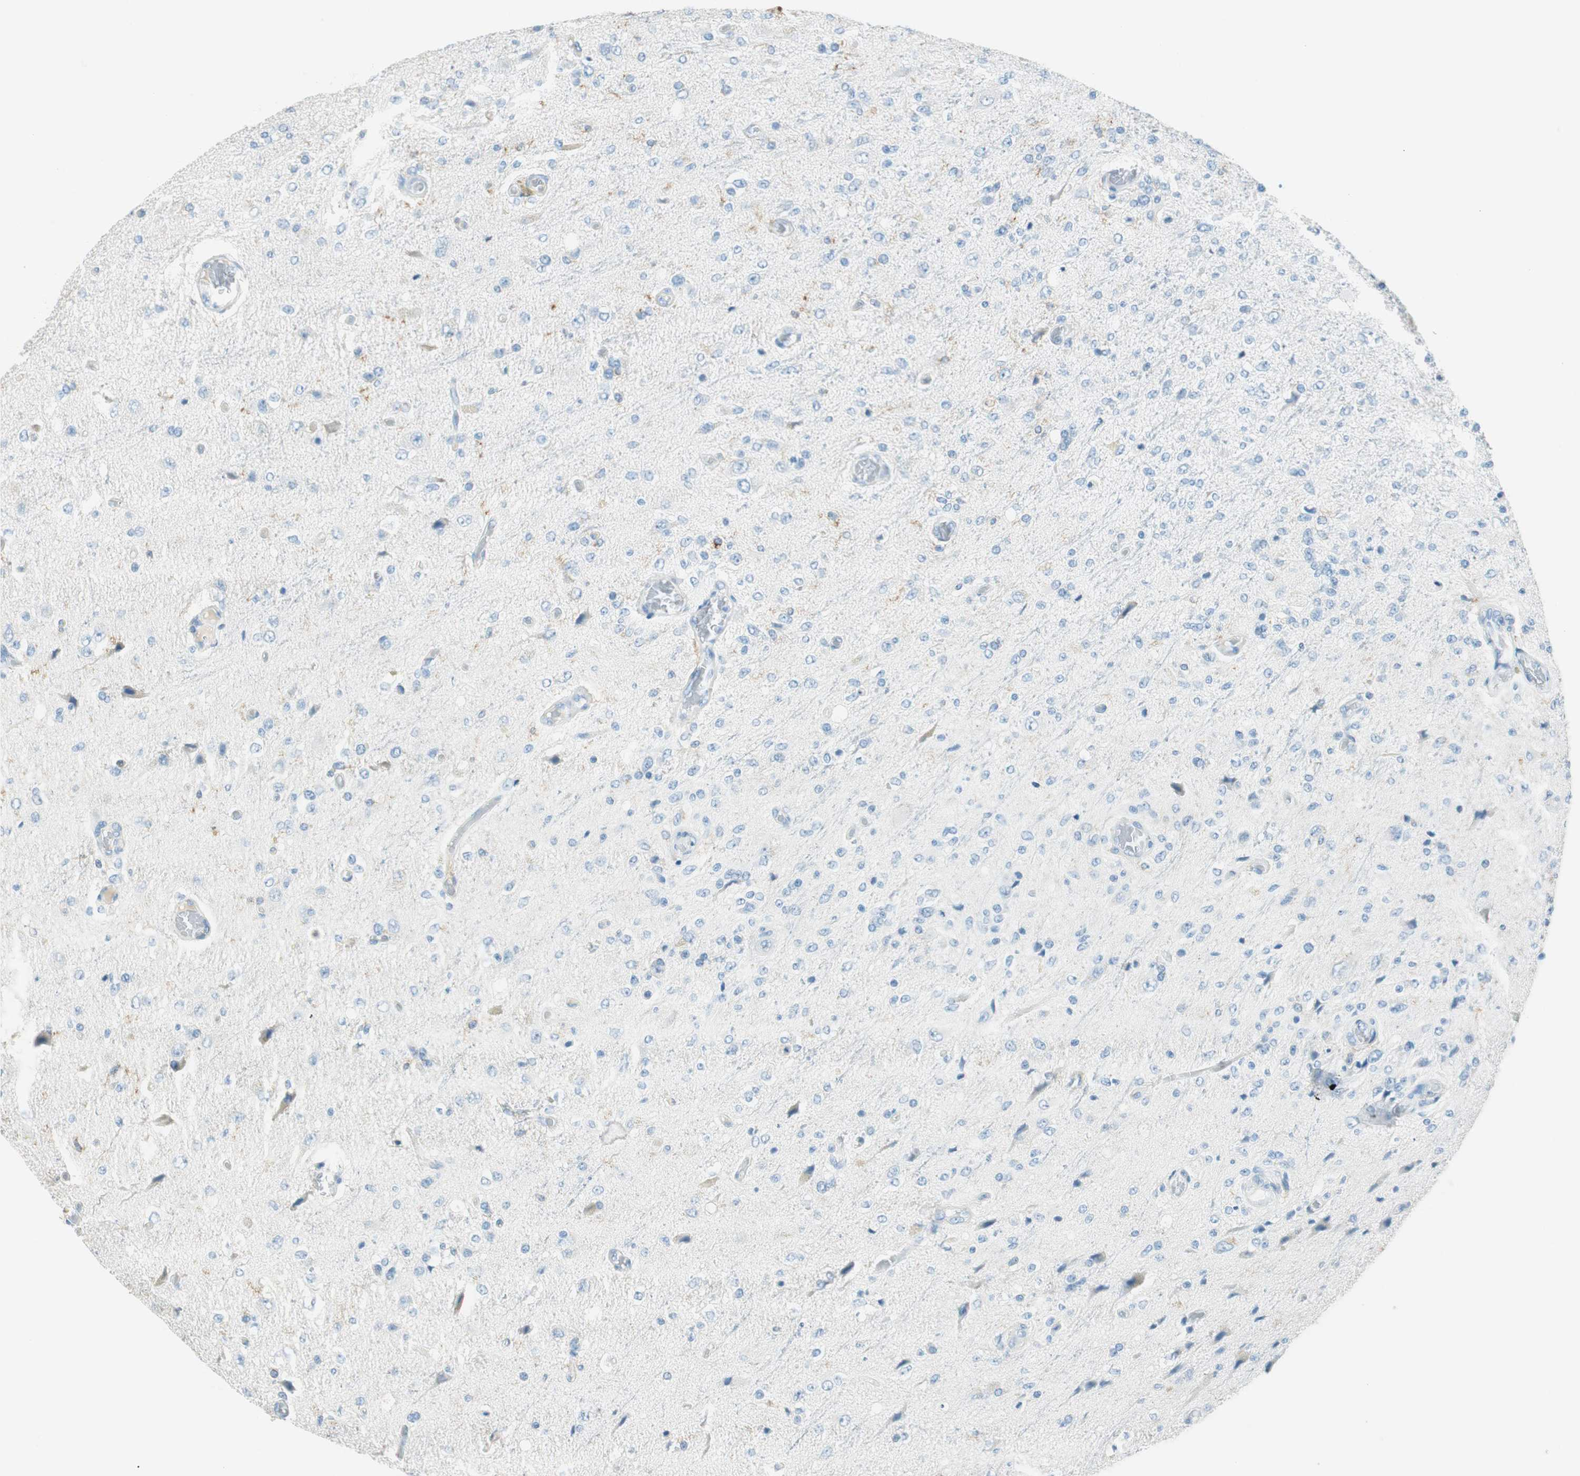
{"staining": {"intensity": "negative", "quantity": "none", "location": "none"}, "tissue": "glioma", "cell_type": "Tumor cells", "image_type": "cancer", "snomed": [{"axis": "morphology", "description": "Normal tissue, NOS"}, {"axis": "morphology", "description": "Glioma, malignant, High grade"}, {"axis": "topography", "description": "Cerebral cortex"}], "caption": "A high-resolution image shows immunohistochemistry staining of high-grade glioma (malignant), which reveals no significant staining in tumor cells.", "gene": "TNFRSF13C", "patient": {"sex": "male", "age": 77}}